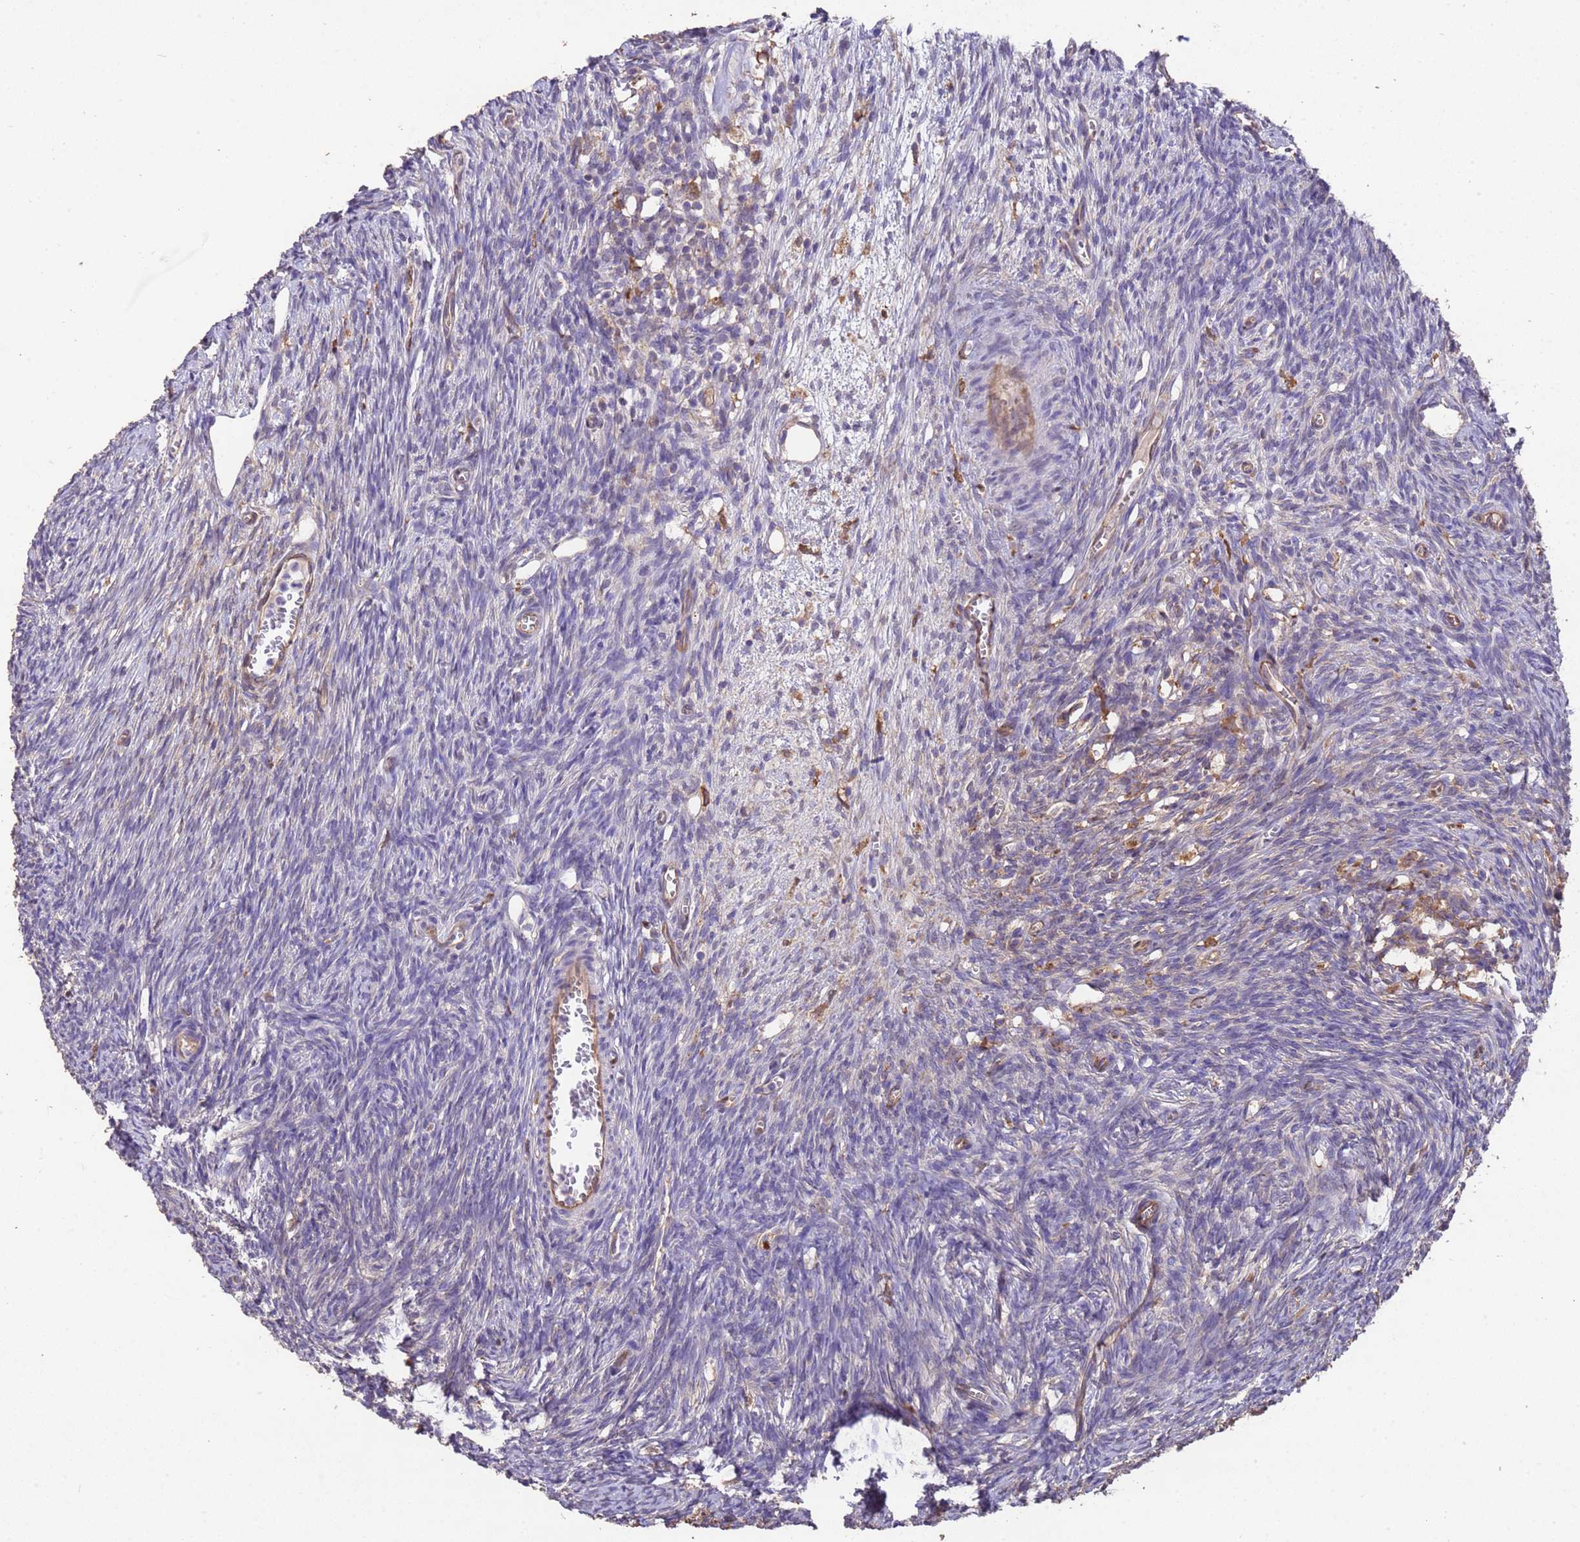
{"staining": {"intensity": "negative", "quantity": "none", "location": "none"}, "tissue": "ovary", "cell_type": "Ovarian stroma cells", "image_type": "normal", "snomed": [{"axis": "morphology", "description": "Normal tissue, NOS"}, {"axis": "topography", "description": "Ovary"}], "caption": "Immunohistochemistry (IHC) of benign human ovary exhibits no expression in ovarian stroma cells.", "gene": "NPHP1", "patient": {"sex": "female", "age": 44}}